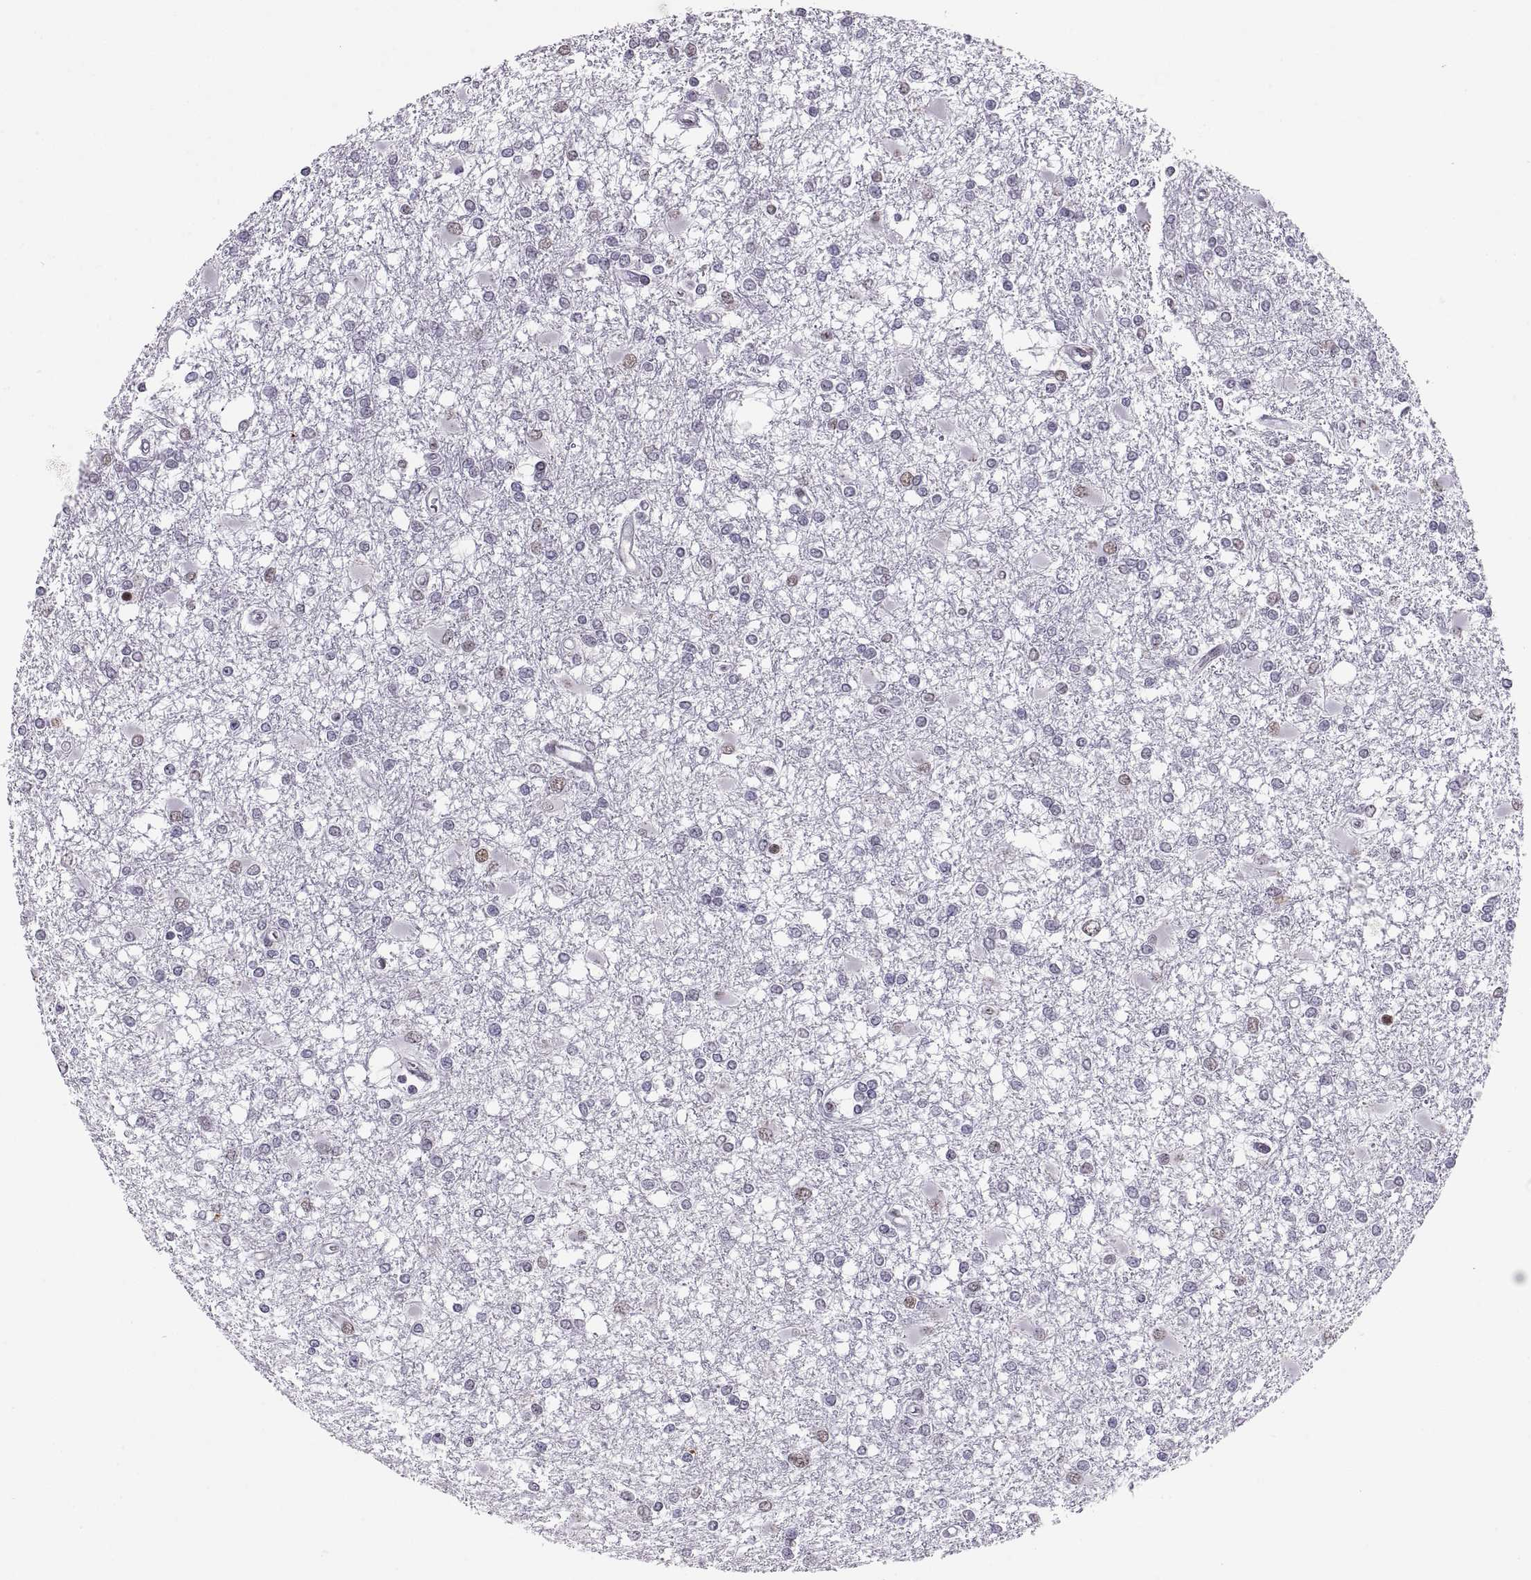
{"staining": {"intensity": "negative", "quantity": "none", "location": "none"}, "tissue": "glioma", "cell_type": "Tumor cells", "image_type": "cancer", "snomed": [{"axis": "morphology", "description": "Glioma, malignant, High grade"}, {"axis": "topography", "description": "Cerebral cortex"}], "caption": "A high-resolution histopathology image shows immunohistochemistry staining of malignant high-grade glioma, which demonstrates no significant expression in tumor cells.", "gene": "CARTPT", "patient": {"sex": "male", "age": 79}}